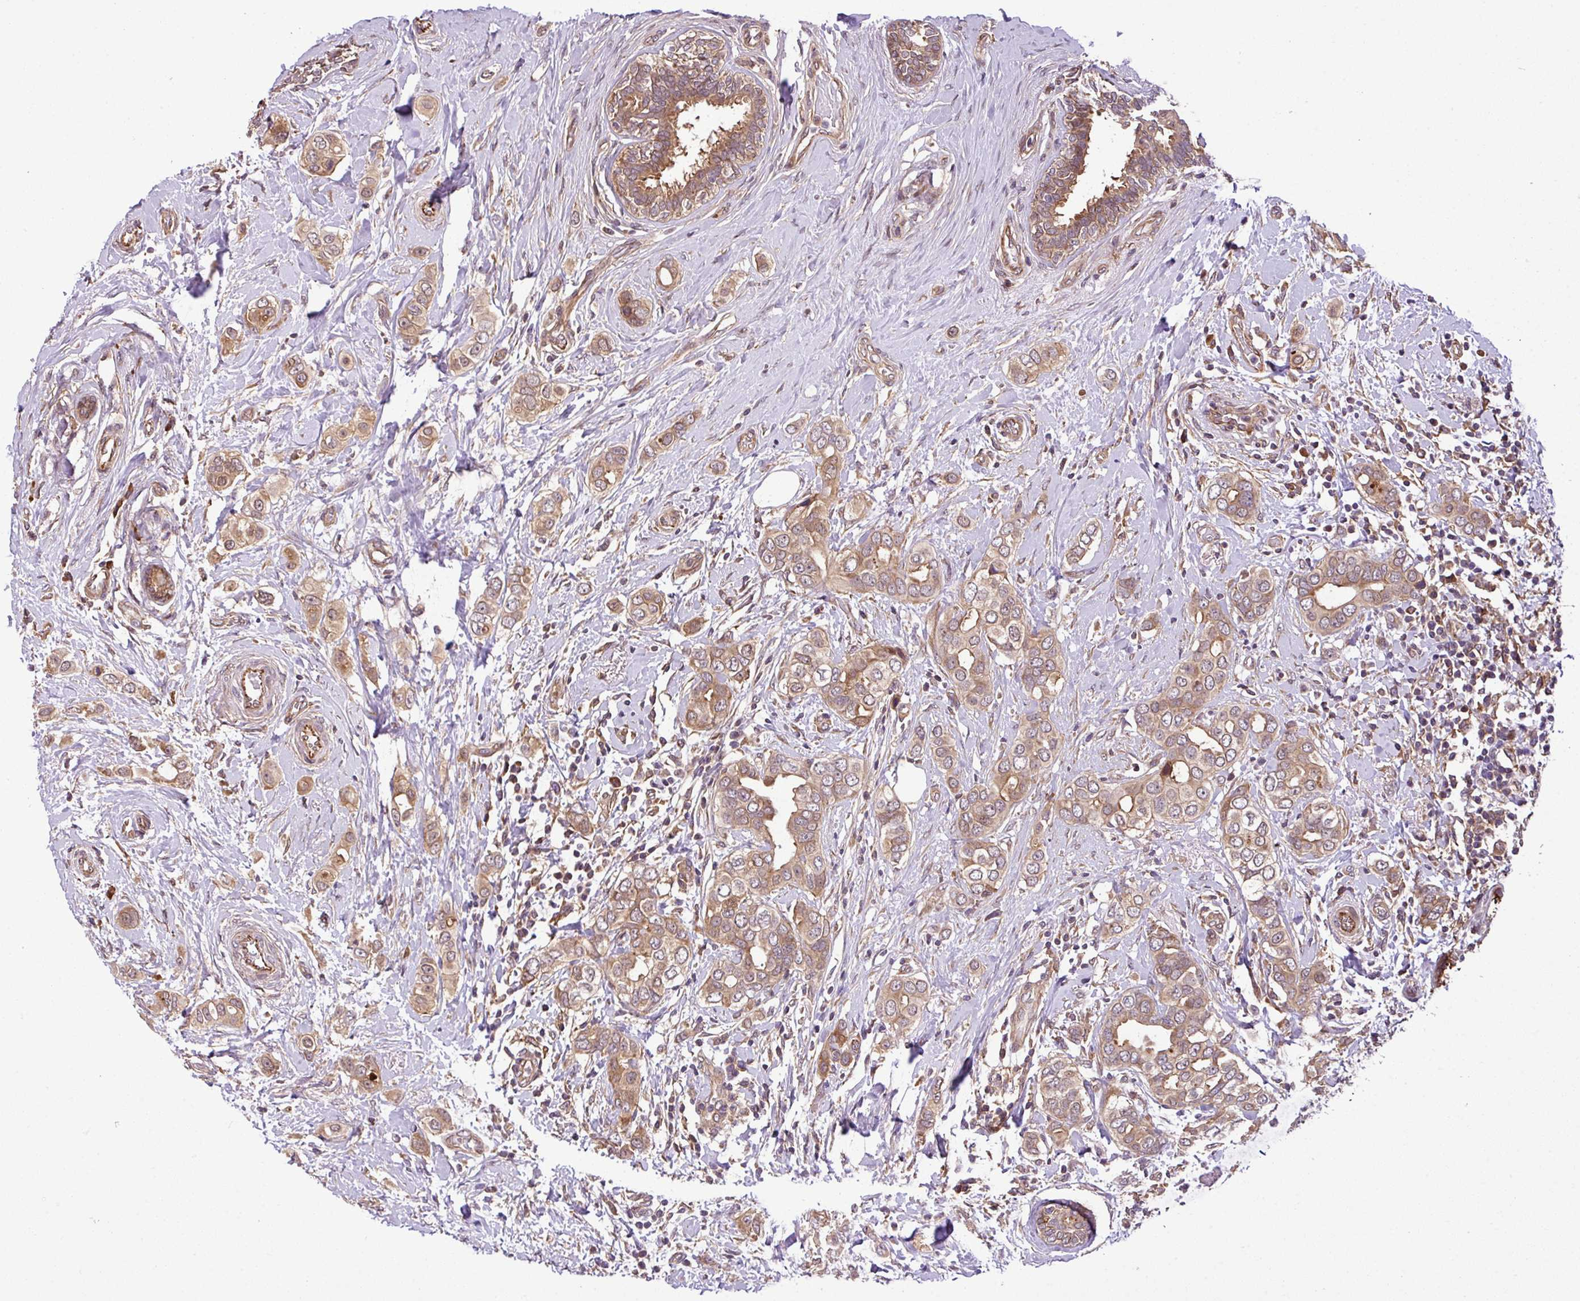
{"staining": {"intensity": "moderate", "quantity": ">75%", "location": "cytoplasmic/membranous"}, "tissue": "breast cancer", "cell_type": "Tumor cells", "image_type": "cancer", "snomed": [{"axis": "morphology", "description": "Lobular carcinoma"}, {"axis": "topography", "description": "Breast"}], "caption": "Breast cancer (lobular carcinoma) was stained to show a protein in brown. There is medium levels of moderate cytoplasmic/membranous positivity in approximately >75% of tumor cells.", "gene": "DLGAP4", "patient": {"sex": "female", "age": 51}}